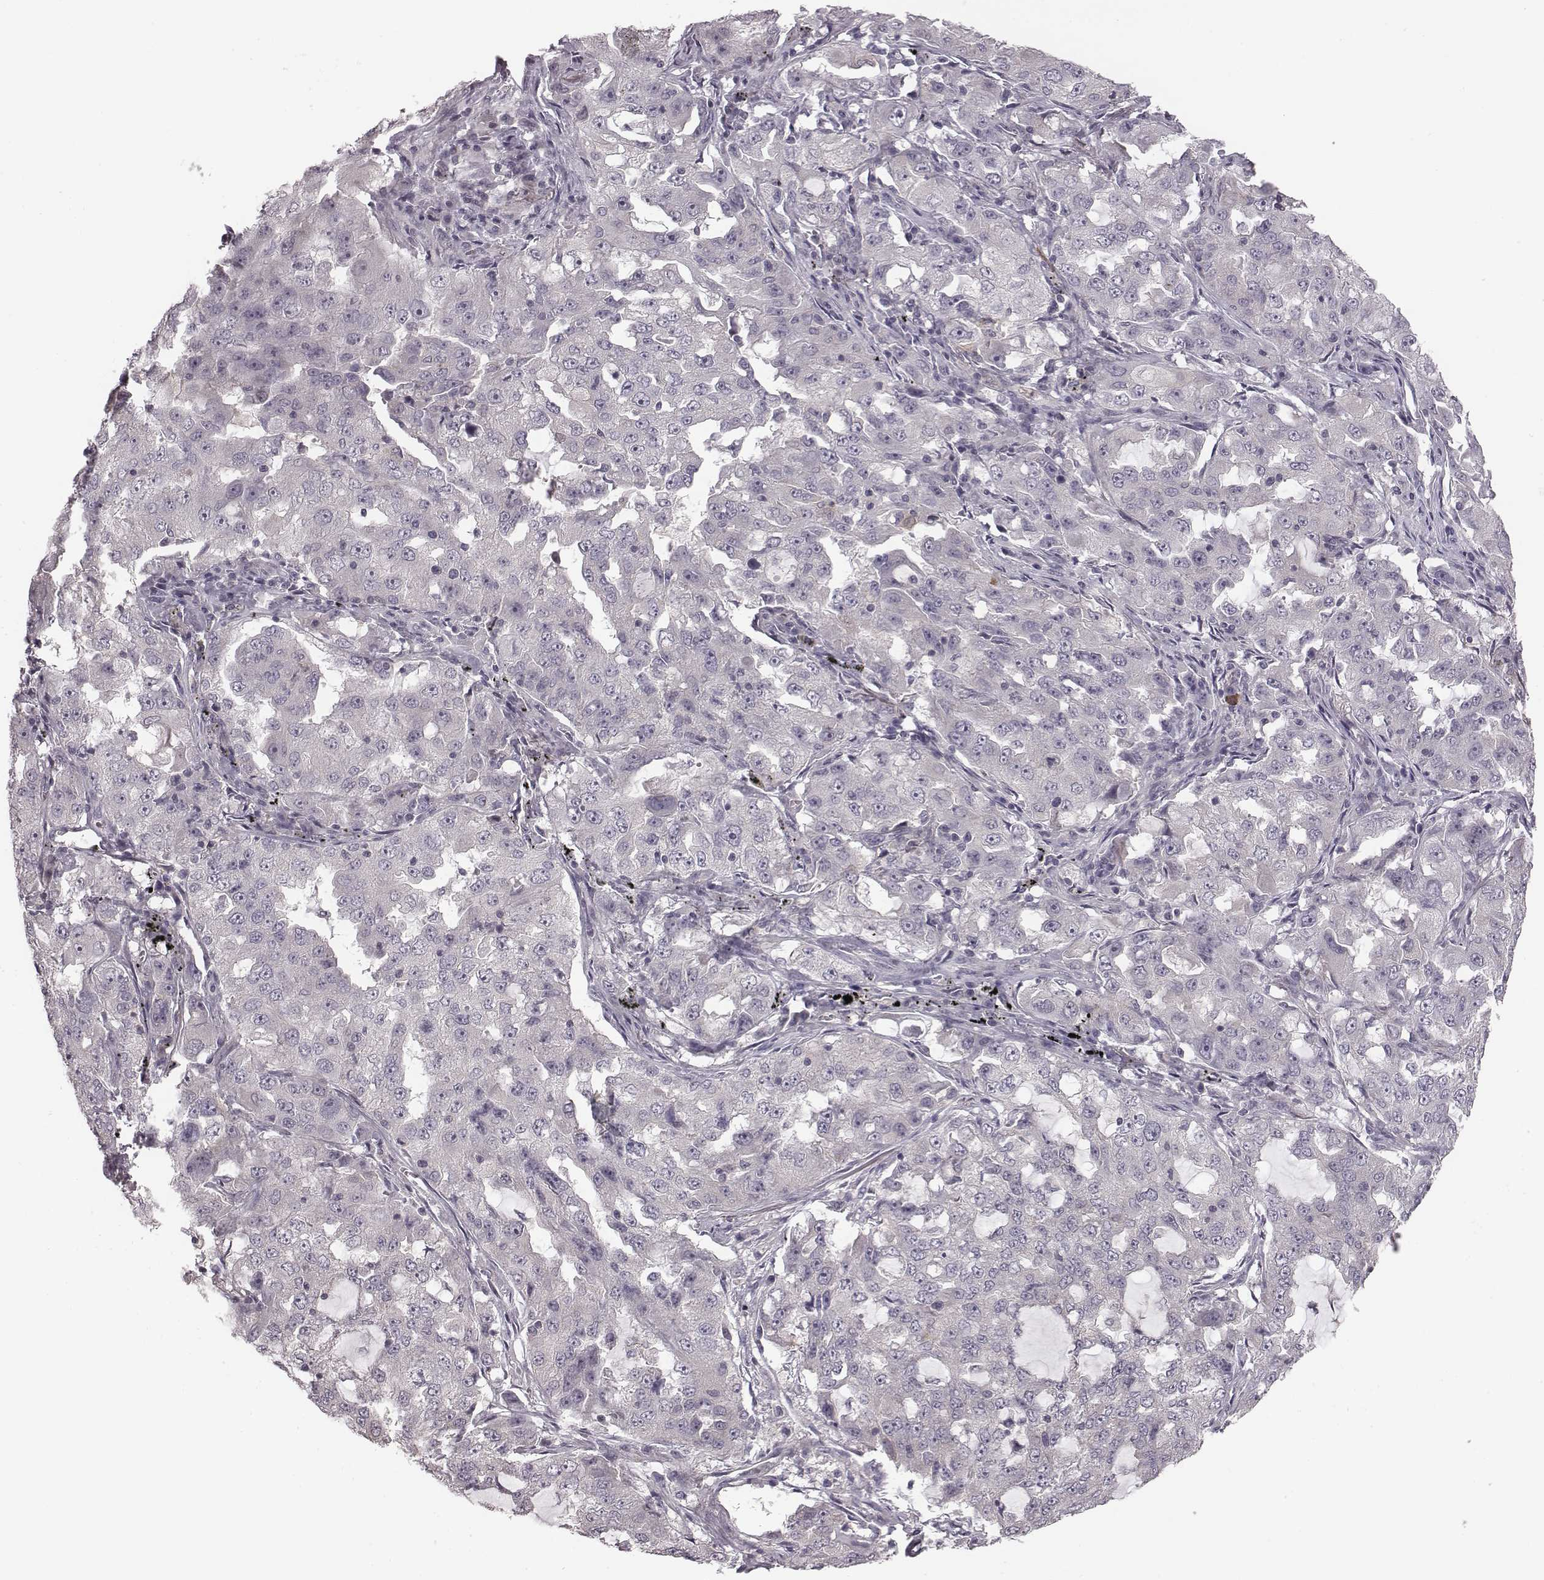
{"staining": {"intensity": "negative", "quantity": "none", "location": "none"}, "tissue": "lung cancer", "cell_type": "Tumor cells", "image_type": "cancer", "snomed": [{"axis": "morphology", "description": "Adenocarcinoma, NOS"}, {"axis": "topography", "description": "Lung"}], "caption": "Photomicrograph shows no significant protein expression in tumor cells of lung cancer (adenocarcinoma). Brightfield microscopy of IHC stained with DAB (brown) and hematoxylin (blue), captured at high magnification.", "gene": "BICDL1", "patient": {"sex": "female", "age": 61}}